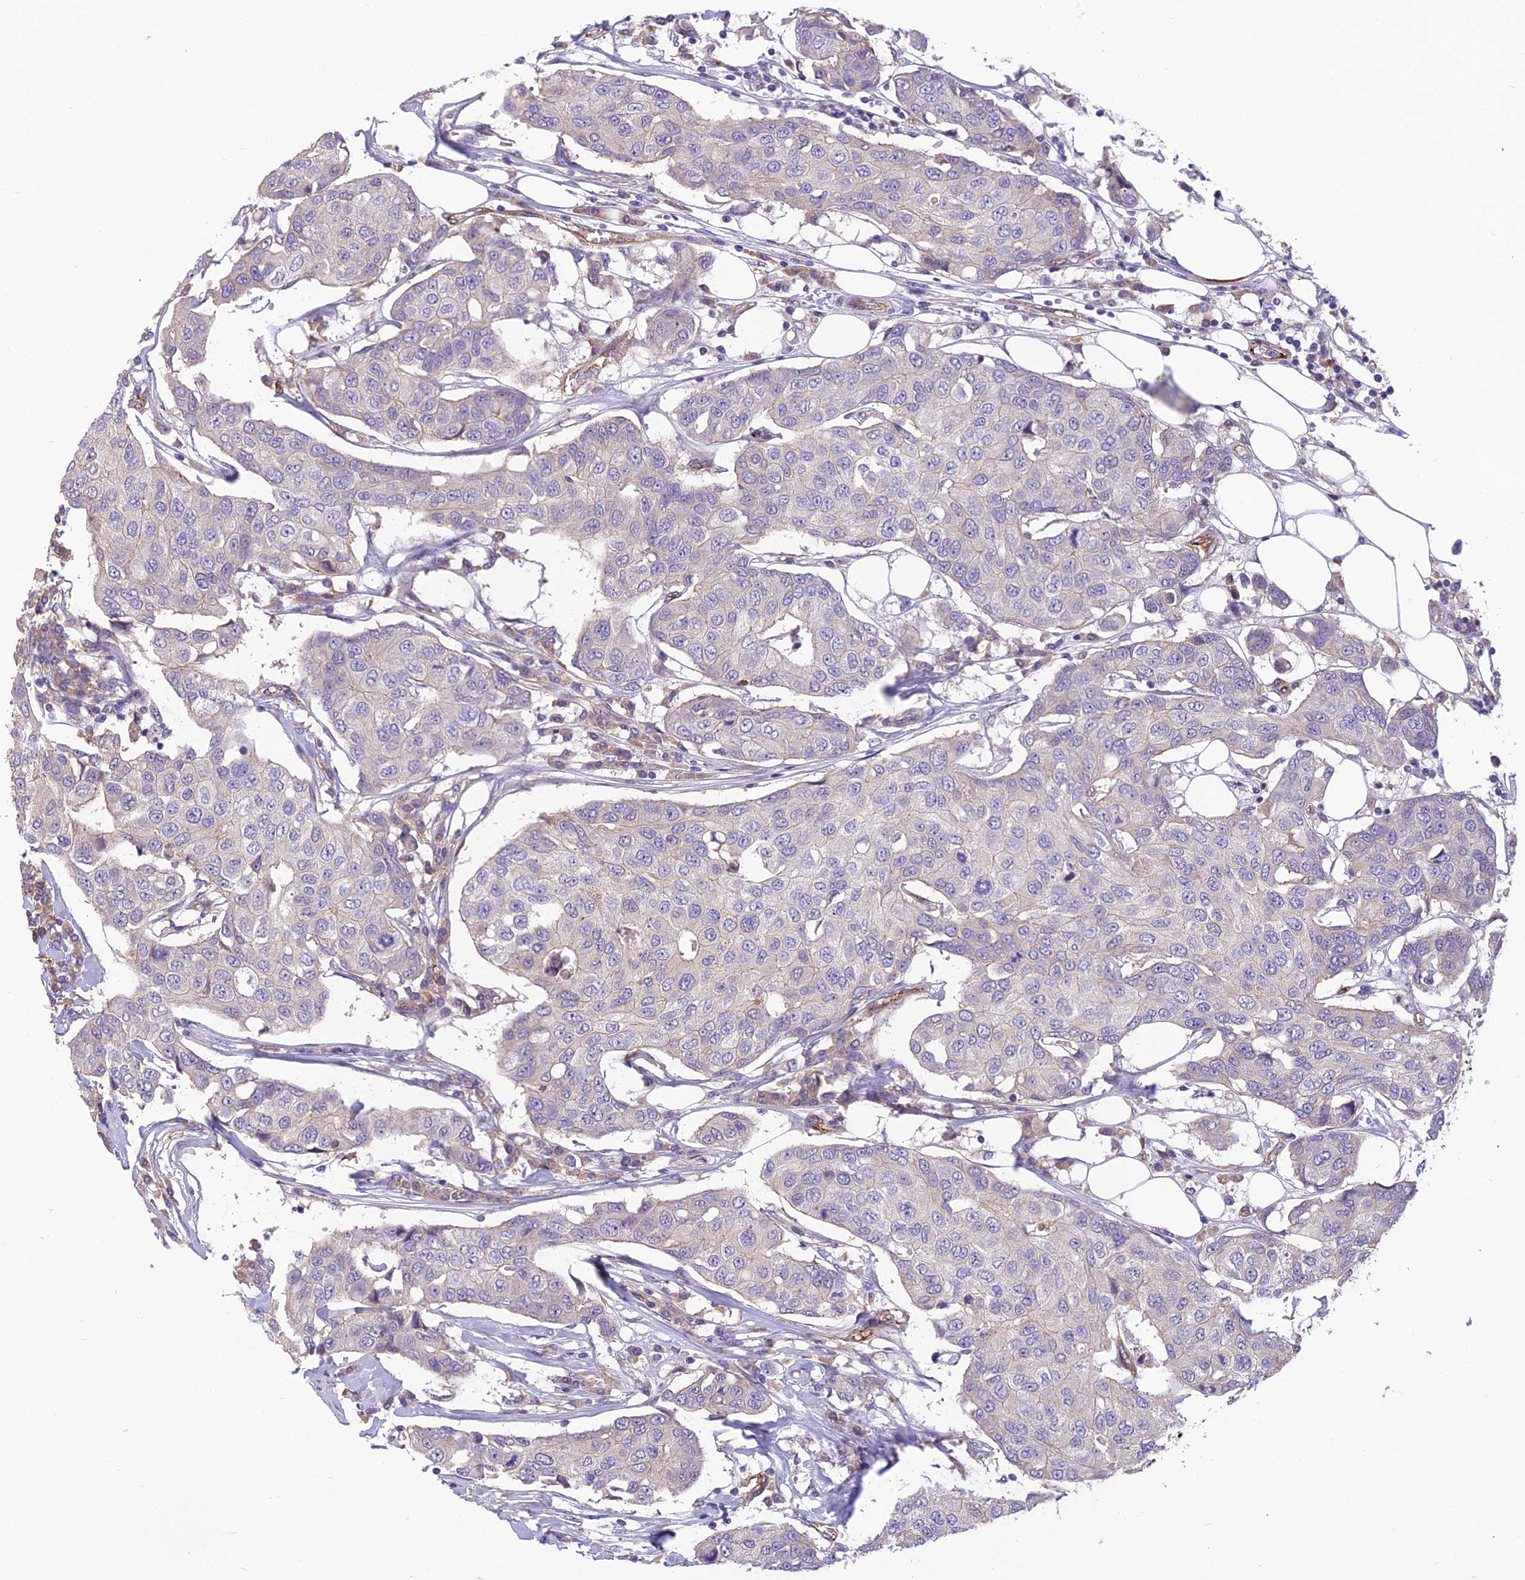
{"staining": {"intensity": "negative", "quantity": "none", "location": "none"}, "tissue": "breast cancer", "cell_type": "Tumor cells", "image_type": "cancer", "snomed": [{"axis": "morphology", "description": "Duct carcinoma"}, {"axis": "topography", "description": "Breast"}], "caption": "An image of breast cancer stained for a protein demonstrates no brown staining in tumor cells.", "gene": "TSPAN15", "patient": {"sex": "female", "age": 80}}